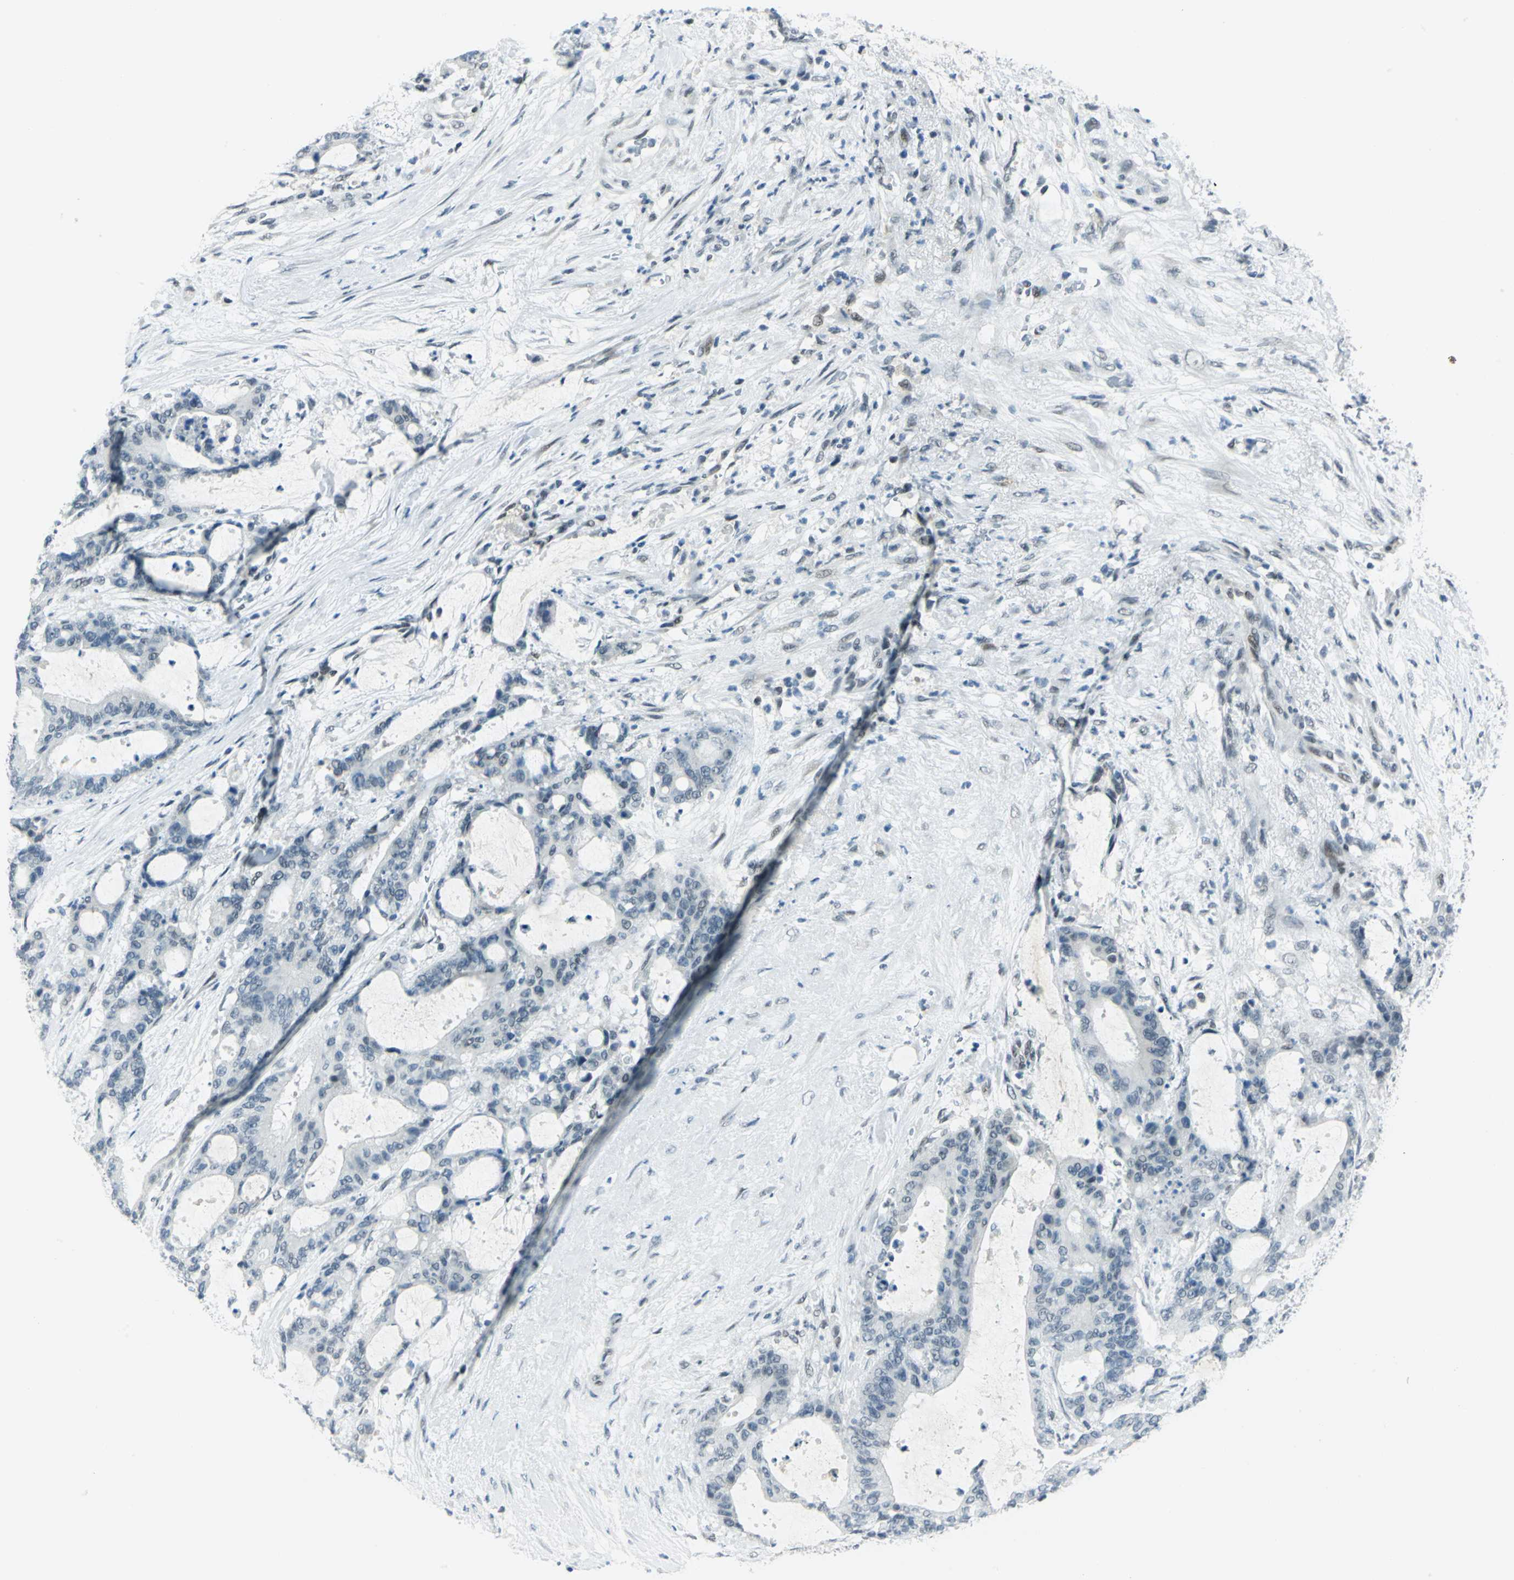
{"staining": {"intensity": "negative", "quantity": "none", "location": "none"}, "tissue": "liver cancer", "cell_type": "Tumor cells", "image_type": "cancer", "snomed": [{"axis": "morphology", "description": "Cholangiocarcinoma"}, {"axis": "topography", "description": "Liver"}], "caption": "Immunohistochemical staining of liver cancer demonstrates no significant expression in tumor cells. (Immunohistochemistry, brightfield microscopy, high magnification).", "gene": "MTMR10", "patient": {"sex": "female", "age": 73}}